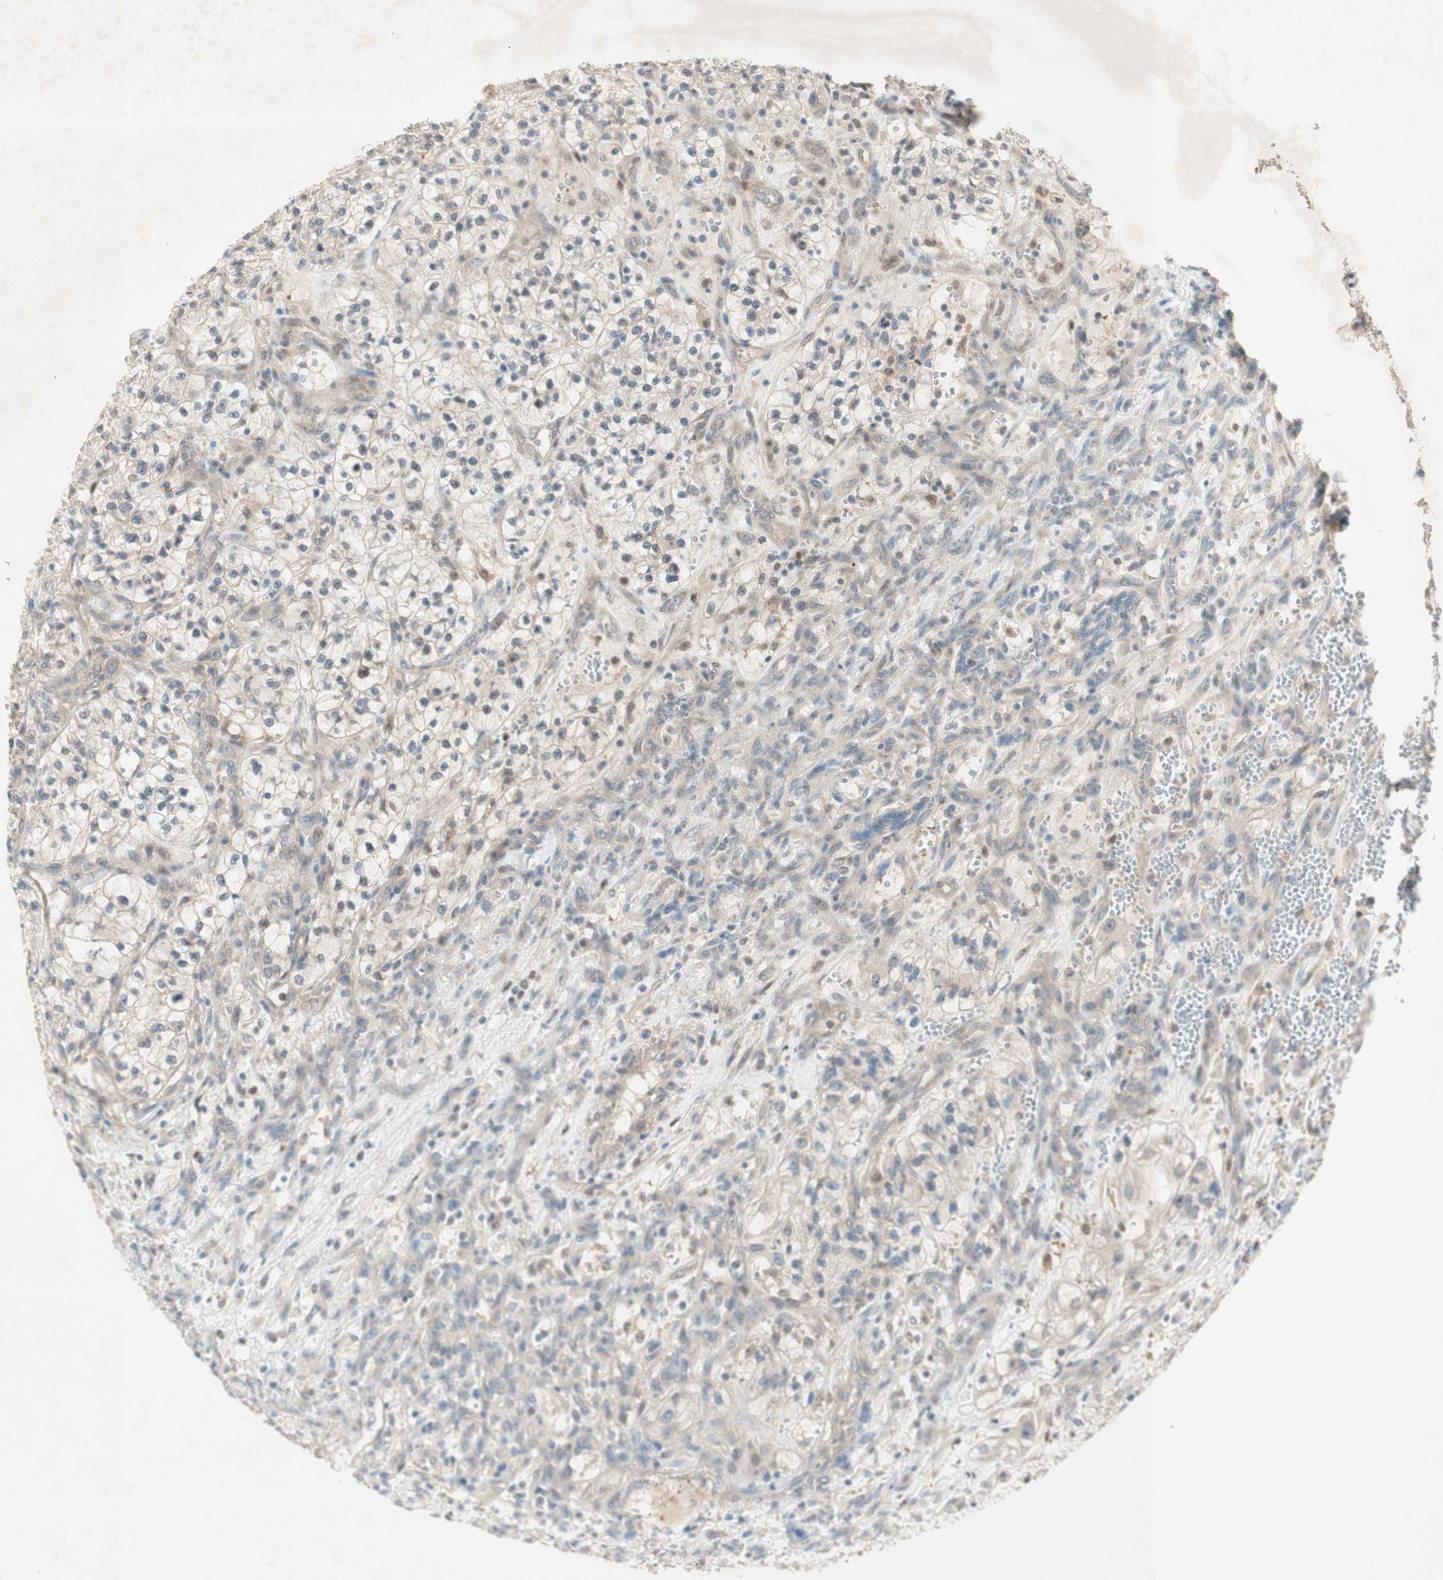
{"staining": {"intensity": "weak", "quantity": "<25%", "location": "cytoplasmic/membranous,nuclear"}, "tissue": "renal cancer", "cell_type": "Tumor cells", "image_type": "cancer", "snomed": [{"axis": "morphology", "description": "Adenocarcinoma, NOS"}, {"axis": "topography", "description": "Kidney"}], "caption": "This is an immunohistochemistry (IHC) micrograph of human adenocarcinoma (renal). There is no staining in tumor cells.", "gene": "RFNG", "patient": {"sex": "female", "age": 57}}